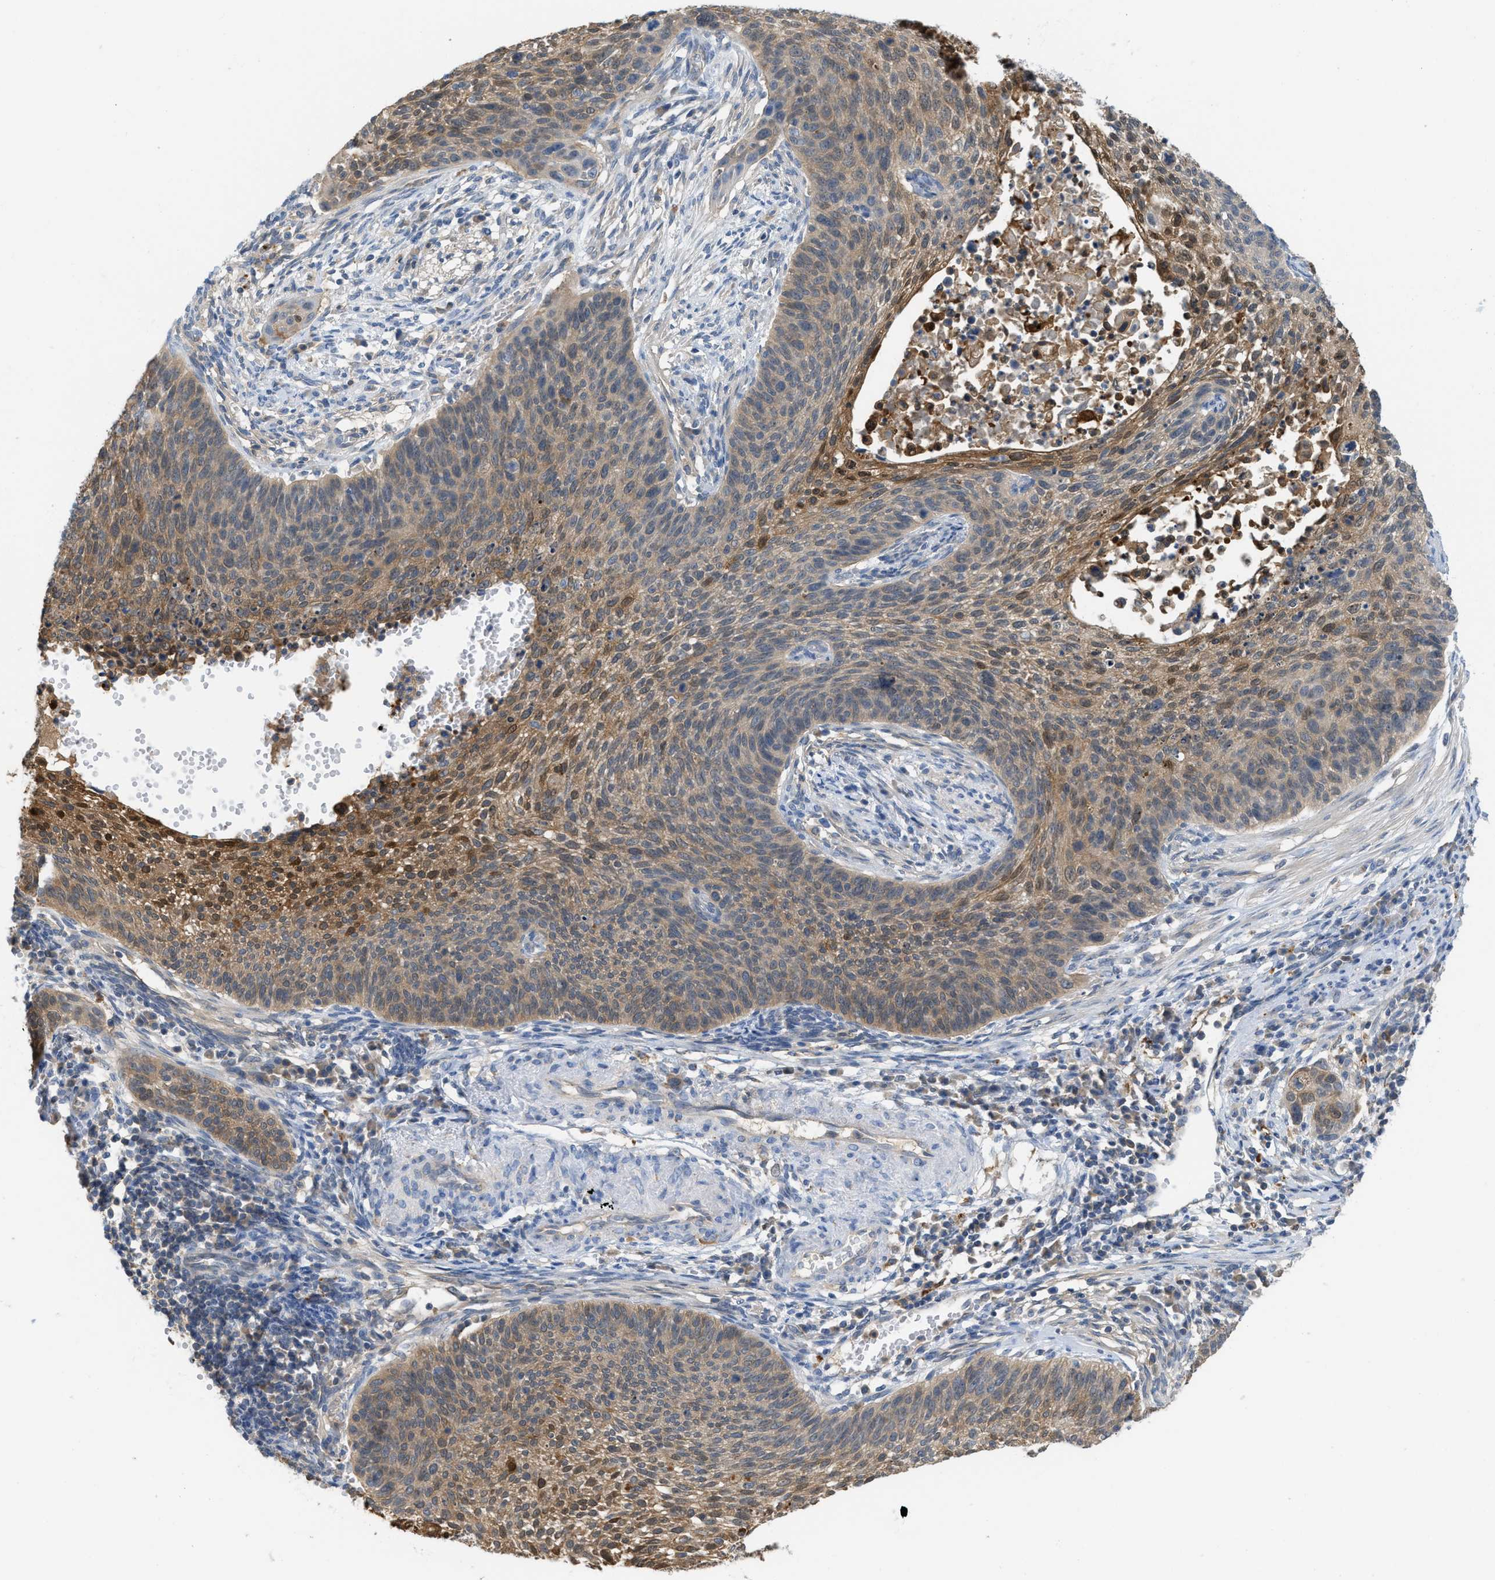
{"staining": {"intensity": "moderate", "quantity": ">75%", "location": "cytoplasmic/membranous"}, "tissue": "cervical cancer", "cell_type": "Tumor cells", "image_type": "cancer", "snomed": [{"axis": "morphology", "description": "Squamous cell carcinoma, NOS"}, {"axis": "topography", "description": "Cervix"}], "caption": "Immunohistochemical staining of cervical cancer demonstrates medium levels of moderate cytoplasmic/membranous positivity in about >75% of tumor cells.", "gene": "CSTB", "patient": {"sex": "female", "age": 70}}